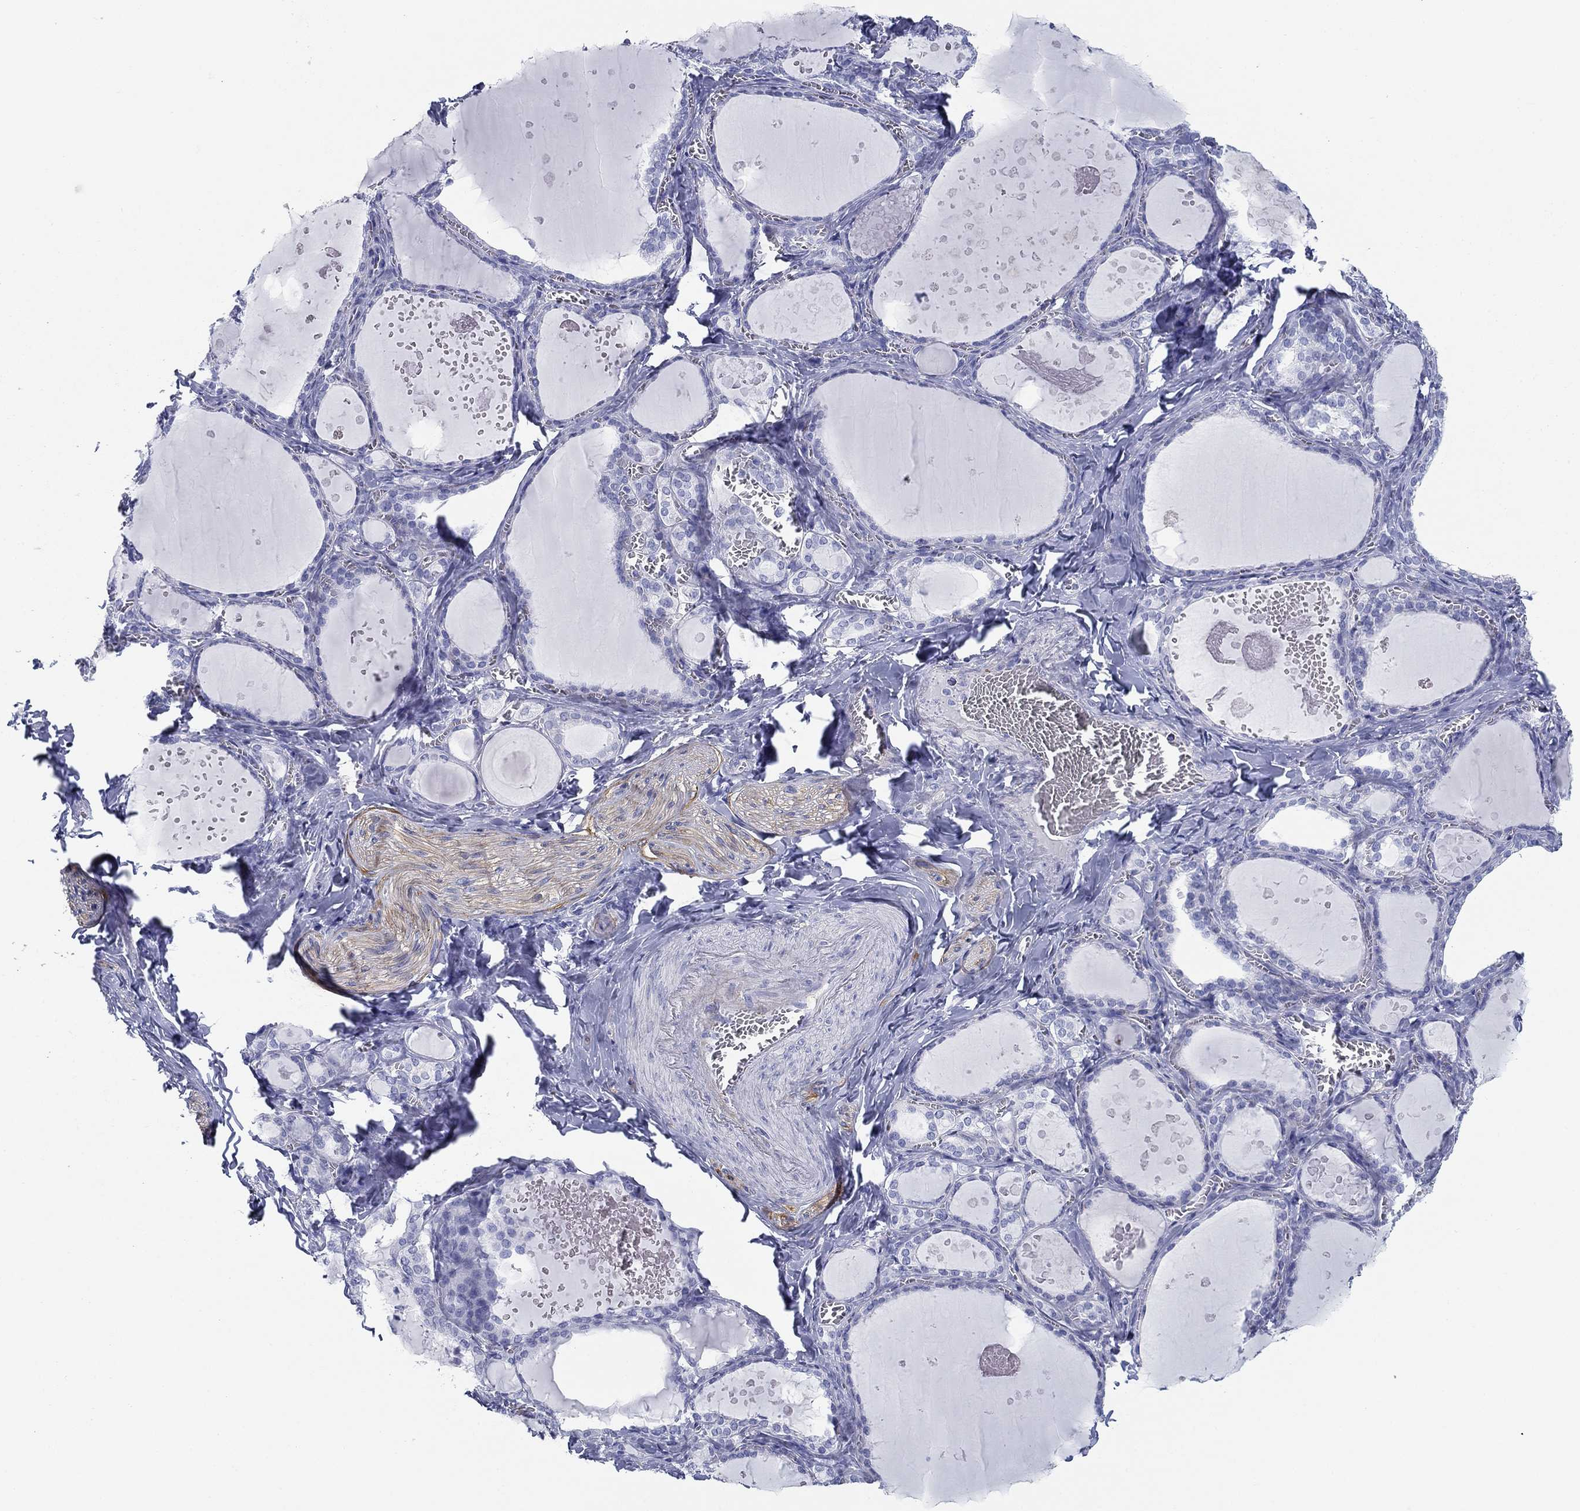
{"staining": {"intensity": "negative", "quantity": "none", "location": "none"}, "tissue": "thyroid gland", "cell_type": "Glandular cells", "image_type": "normal", "snomed": [{"axis": "morphology", "description": "Normal tissue, NOS"}, {"axis": "topography", "description": "Thyroid gland"}], "caption": "There is no significant positivity in glandular cells of thyroid gland. (Immunohistochemistry (ihc), brightfield microscopy, high magnification).", "gene": "GPC1", "patient": {"sex": "female", "age": 56}}